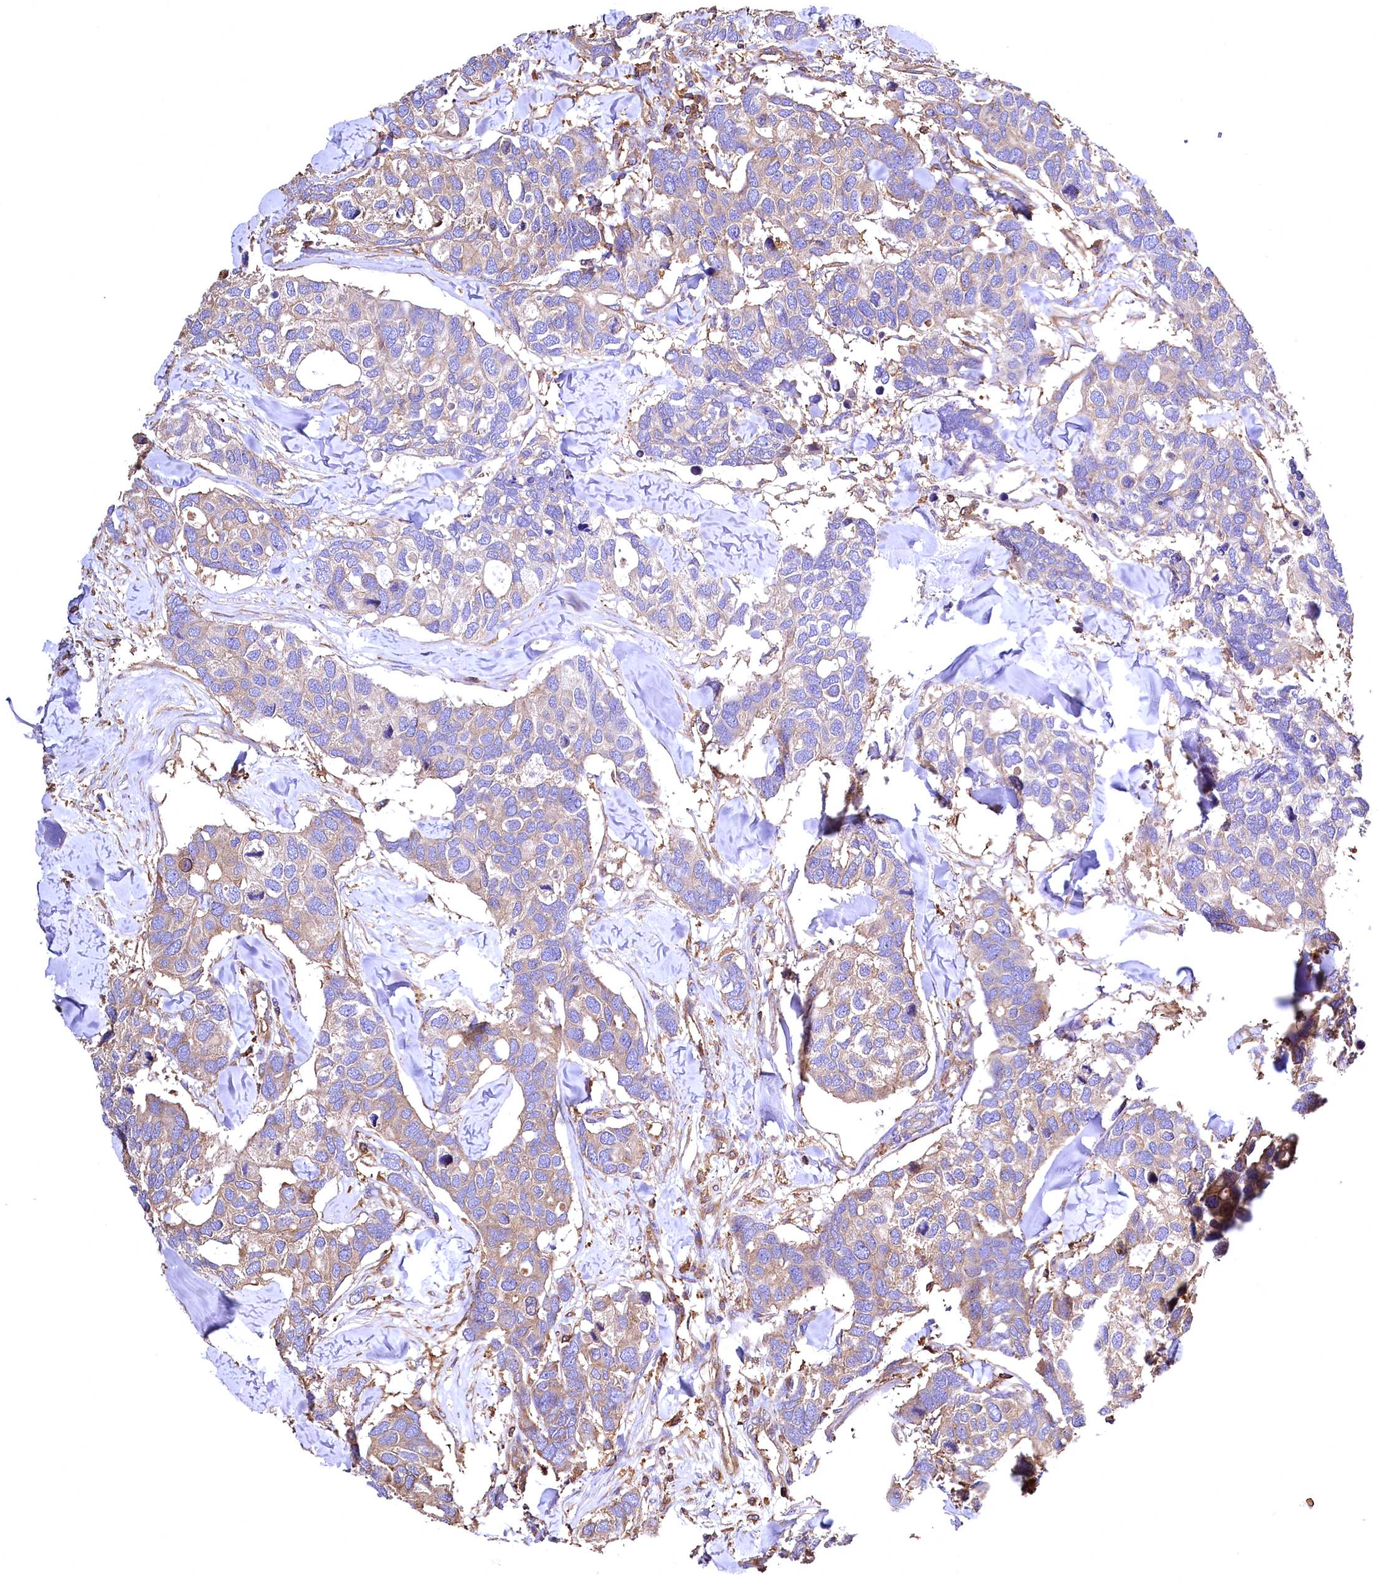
{"staining": {"intensity": "weak", "quantity": "<25%", "location": "cytoplasmic/membranous"}, "tissue": "breast cancer", "cell_type": "Tumor cells", "image_type": "cancer", "snomed": [{"axis": "morphology", "description": "Duct carcinoma"}, {"axis": "topography", "description": "Breast"}], "caption": "An IHC photomicrograph of breast cancer (intraductal carcinoma) is shown. There is no staining in tumor cells of breast cancer (intraductal carcinoma). The staining was performed using DAB to visualize the protein expression in brown, while the nuclei were stained in blue with hematoxylin (Magnification: 20x).", "gene": "RARS2", "patient": {"sex": "female", "age": 83}}